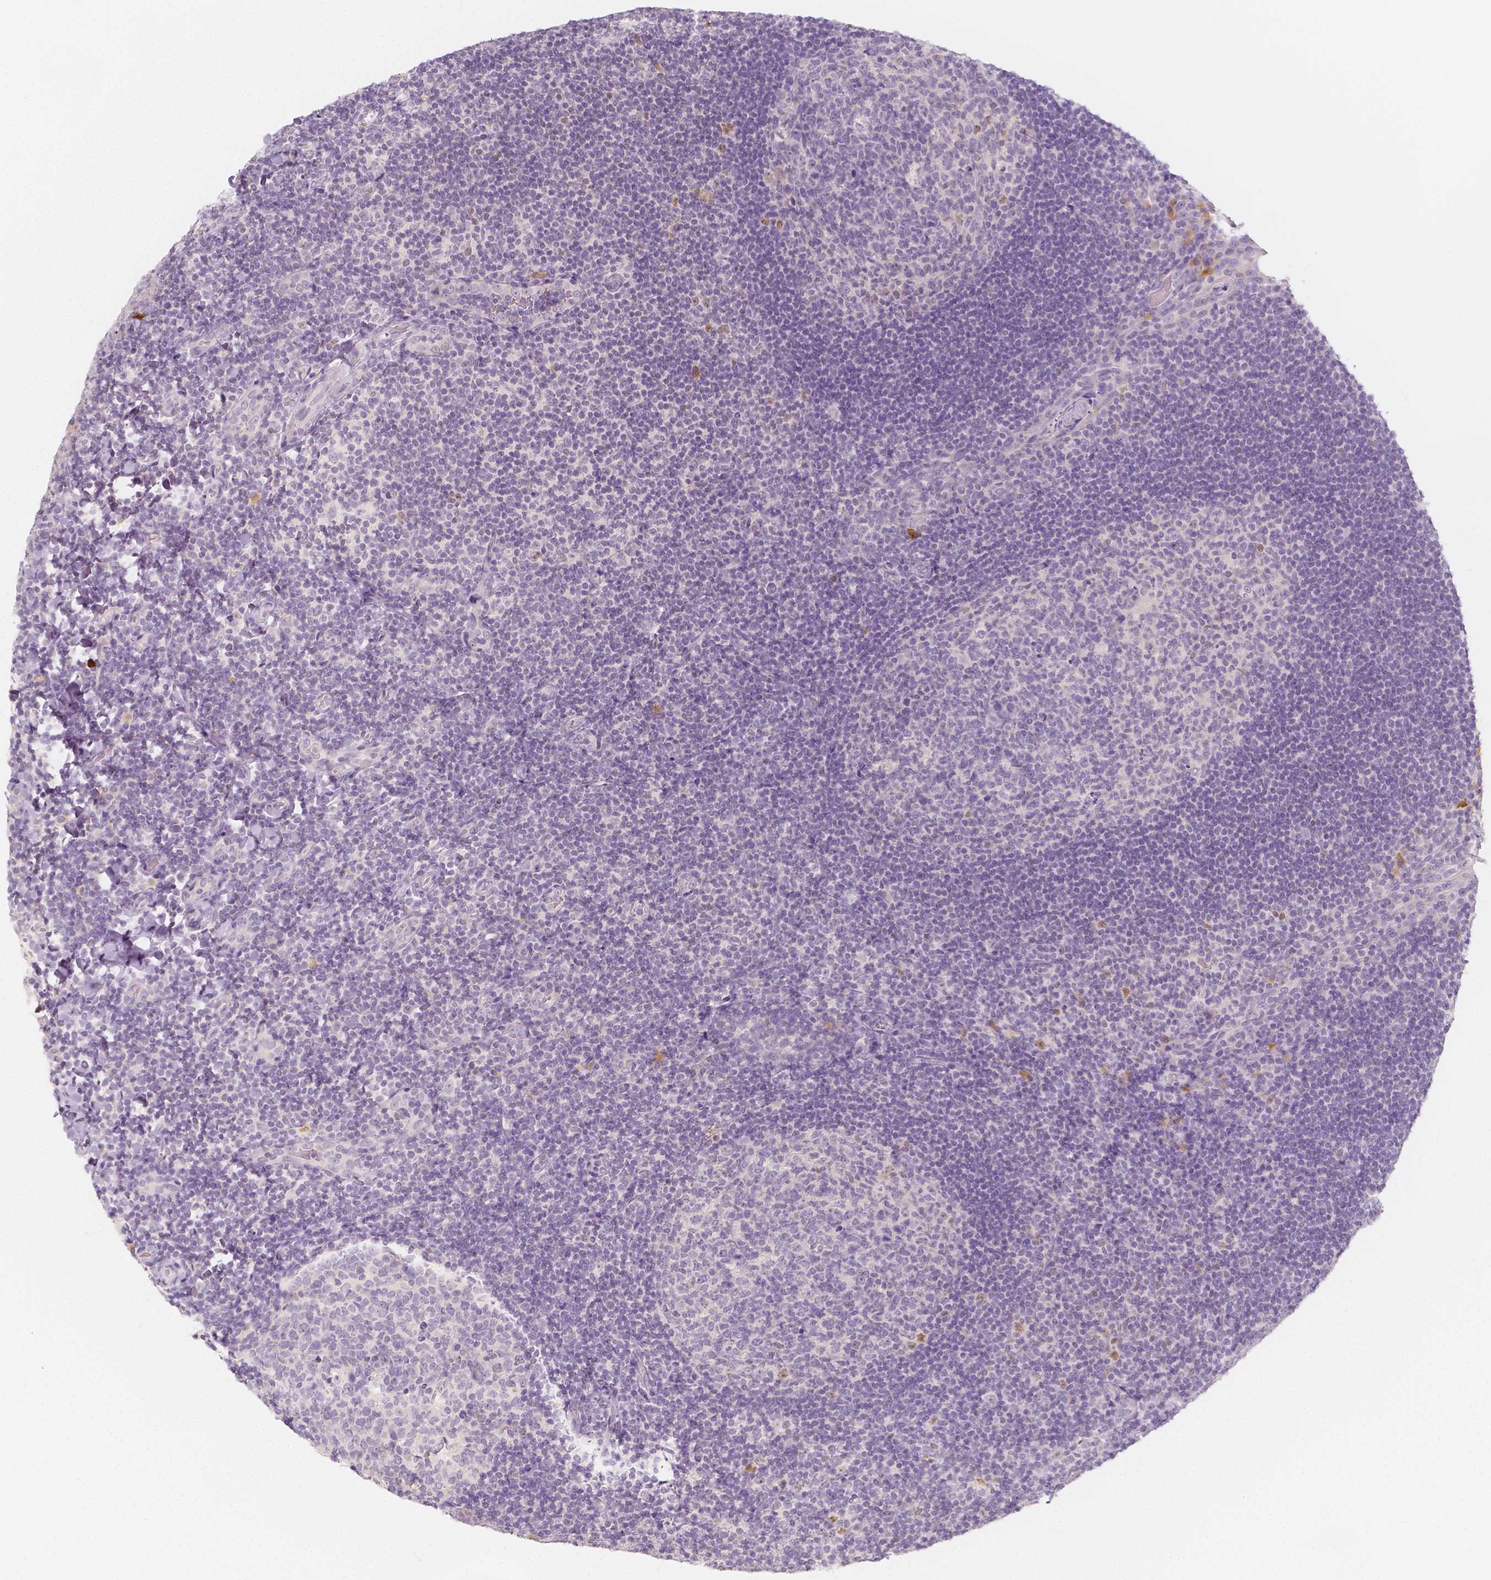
{"staining": {"intensity": "negative", "quantity": "none", "location": "none"}, "tissue": "tonsil", "cell_type": "Germinal center cells", "image_type": "normal", "snomed": [{"axis": "morphology", "description": "Normal tissue, NOS"}, {"axis": "topography", "description": "Tonsil"}], "caption": "A high-resolution histopathology image shows IHC staining of unremarkable tonsil, which demonstrates no significant positivity in germinal center cells.", "gene": "BATF", "patient": {"sex": "male", "age": 17}}